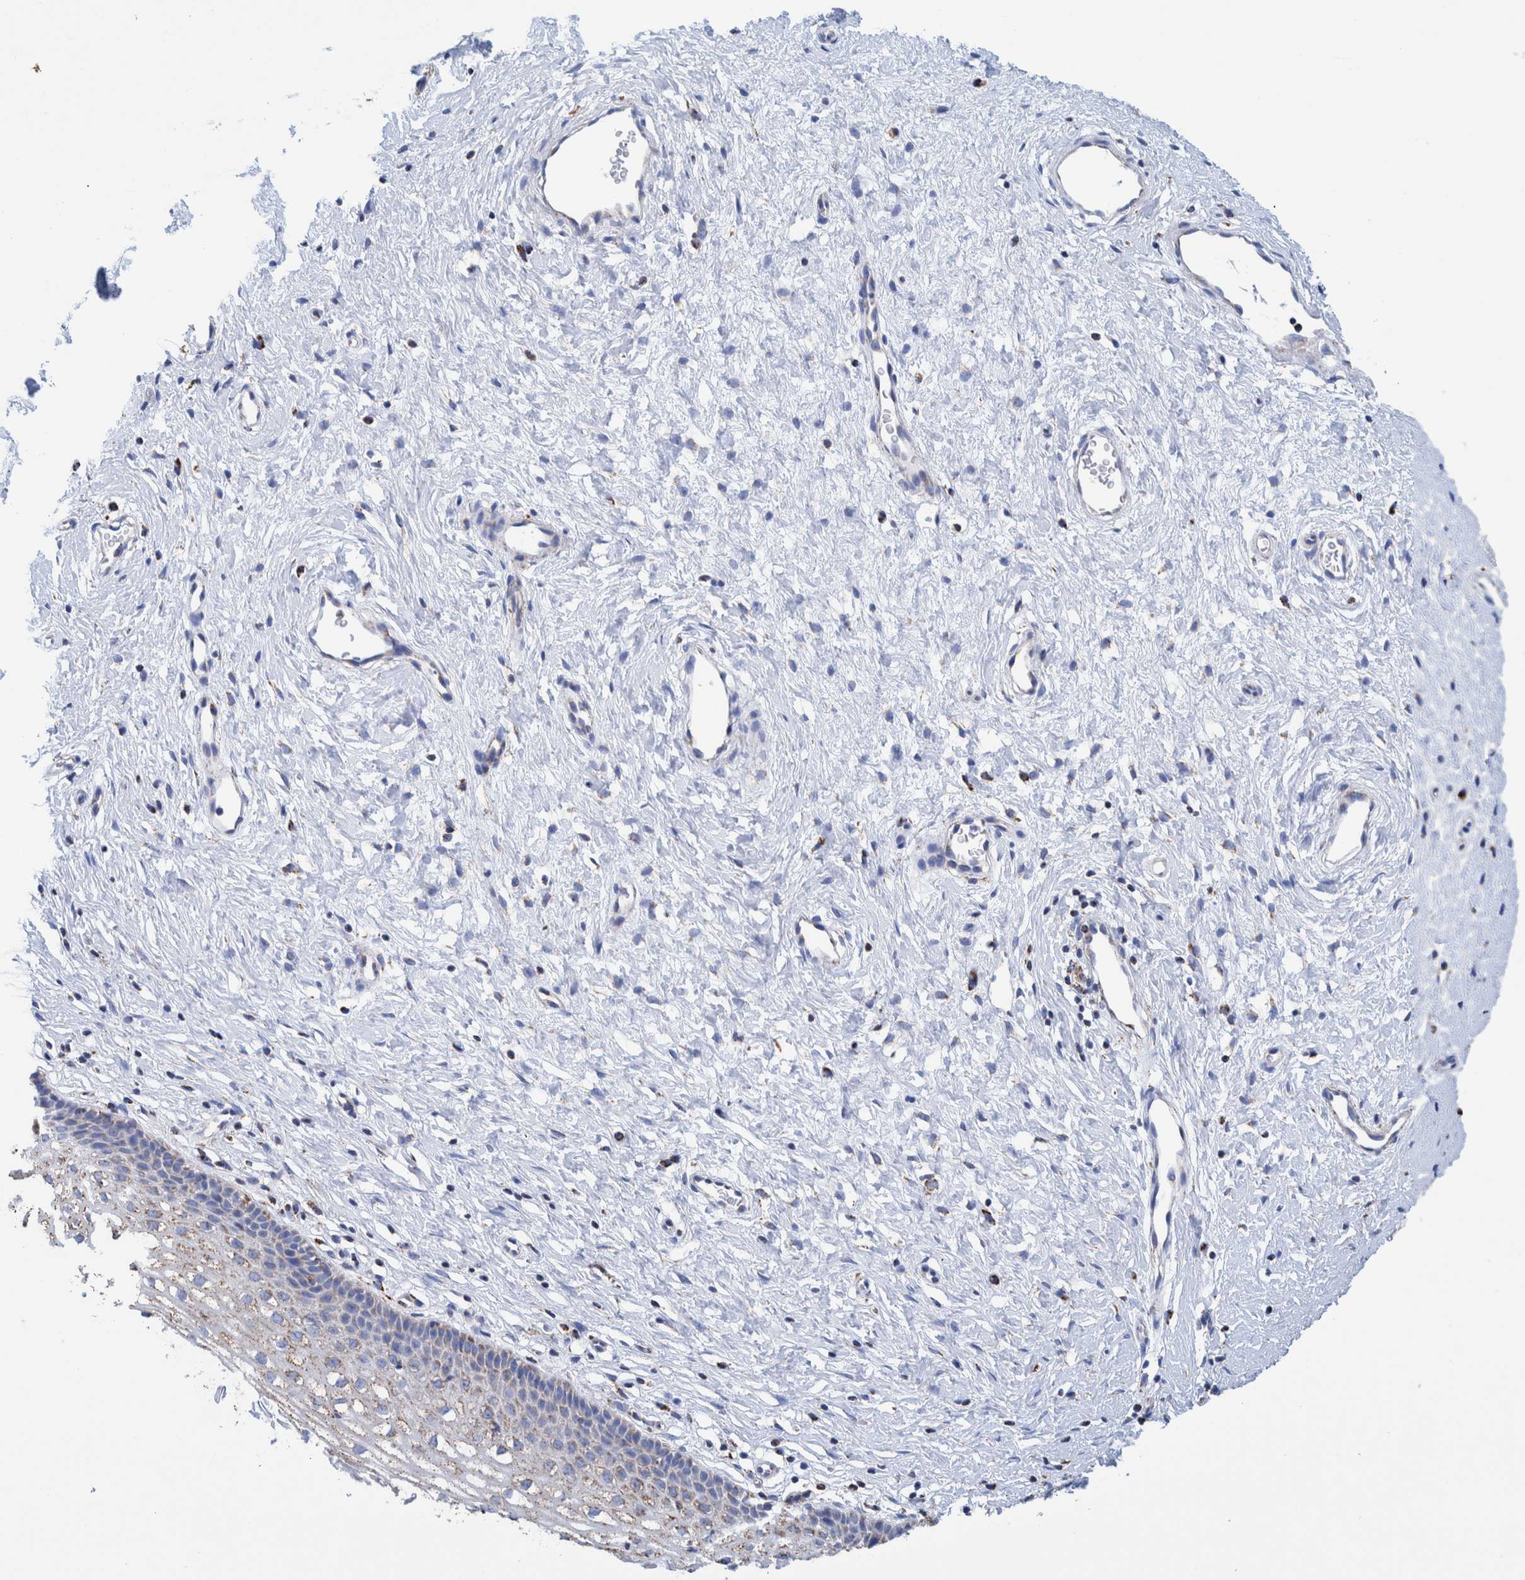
{"staining": {"intensity": "moderate", "quantity": ">75%", "location": "cytoplasmic/membranous"}, "tissue": "cervix", "cell_type": "Glandular cells", "image_type": "normal", "snomed": [{"axis": "morphology", "description": "Normal tissue, NOS"}, {"axis": "topography", "description": "Cervix"}], "caption": "Approximately >75% of glandular cells in benign cervix display moderate cytoplasmic/membranous protein positivity as visualized by brown immunohistochemical staining.", "gene": "DECR1", "patient": {"sex": "female", "age": 27}}